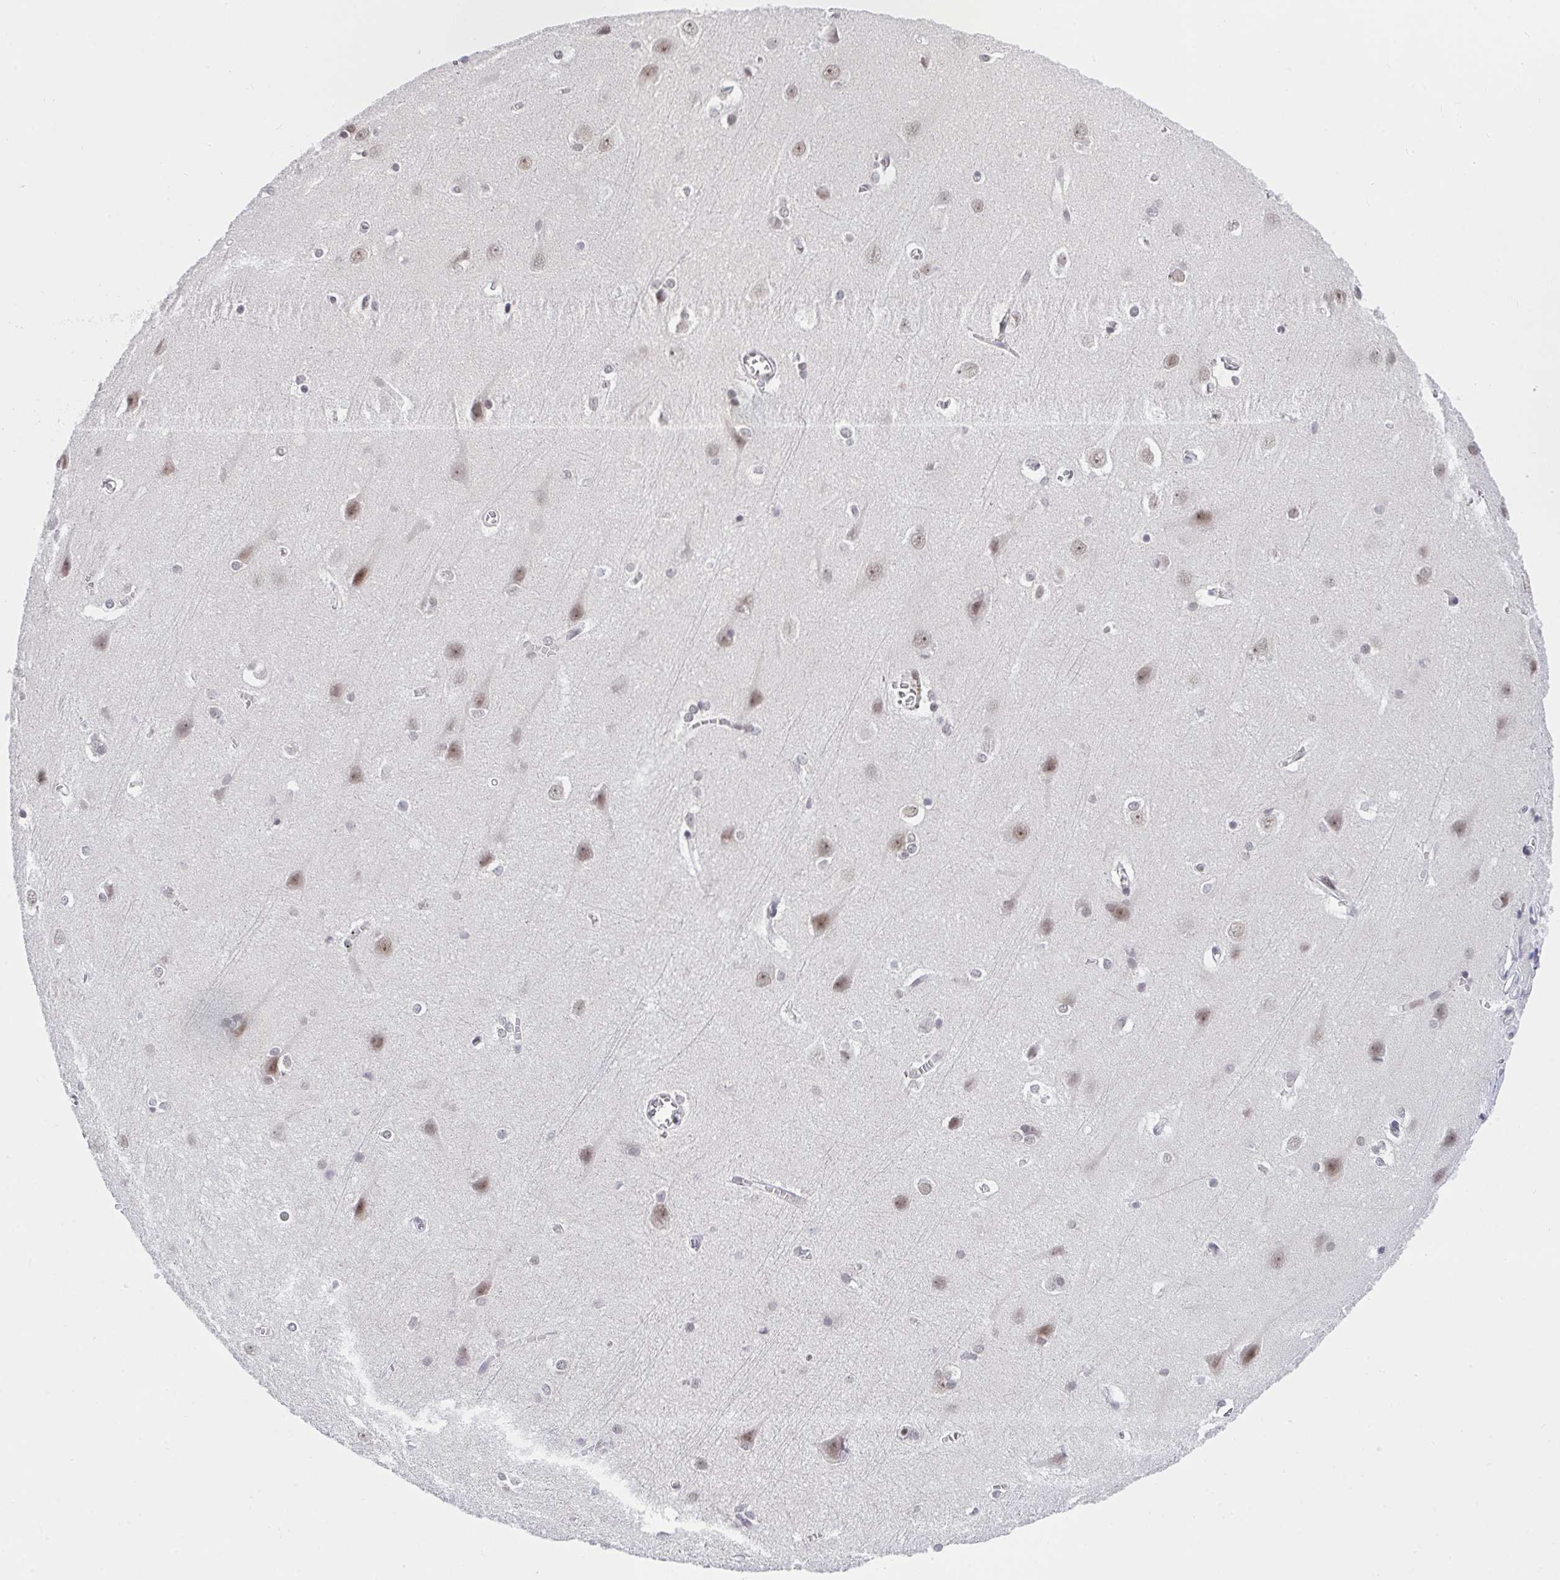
{"staining": {"intensity": "negative", "quantity": "none", "location": "none"}, "tissue": "cerebral cortex", "cell_type": "Endothelial cells", "image_type": "normal", "snomed": [{"axis": "morphology", "description": "Normal tissue, NOS"}, {"axis": "topography", "description": "Cerebral cortex"}], "caption": "A photomicrograph of cerebral cortex stained for a protein shows no brown staining in endothelial cells.", "gene": "RFC4", "patient": {"sex": "male", "age": 37}}